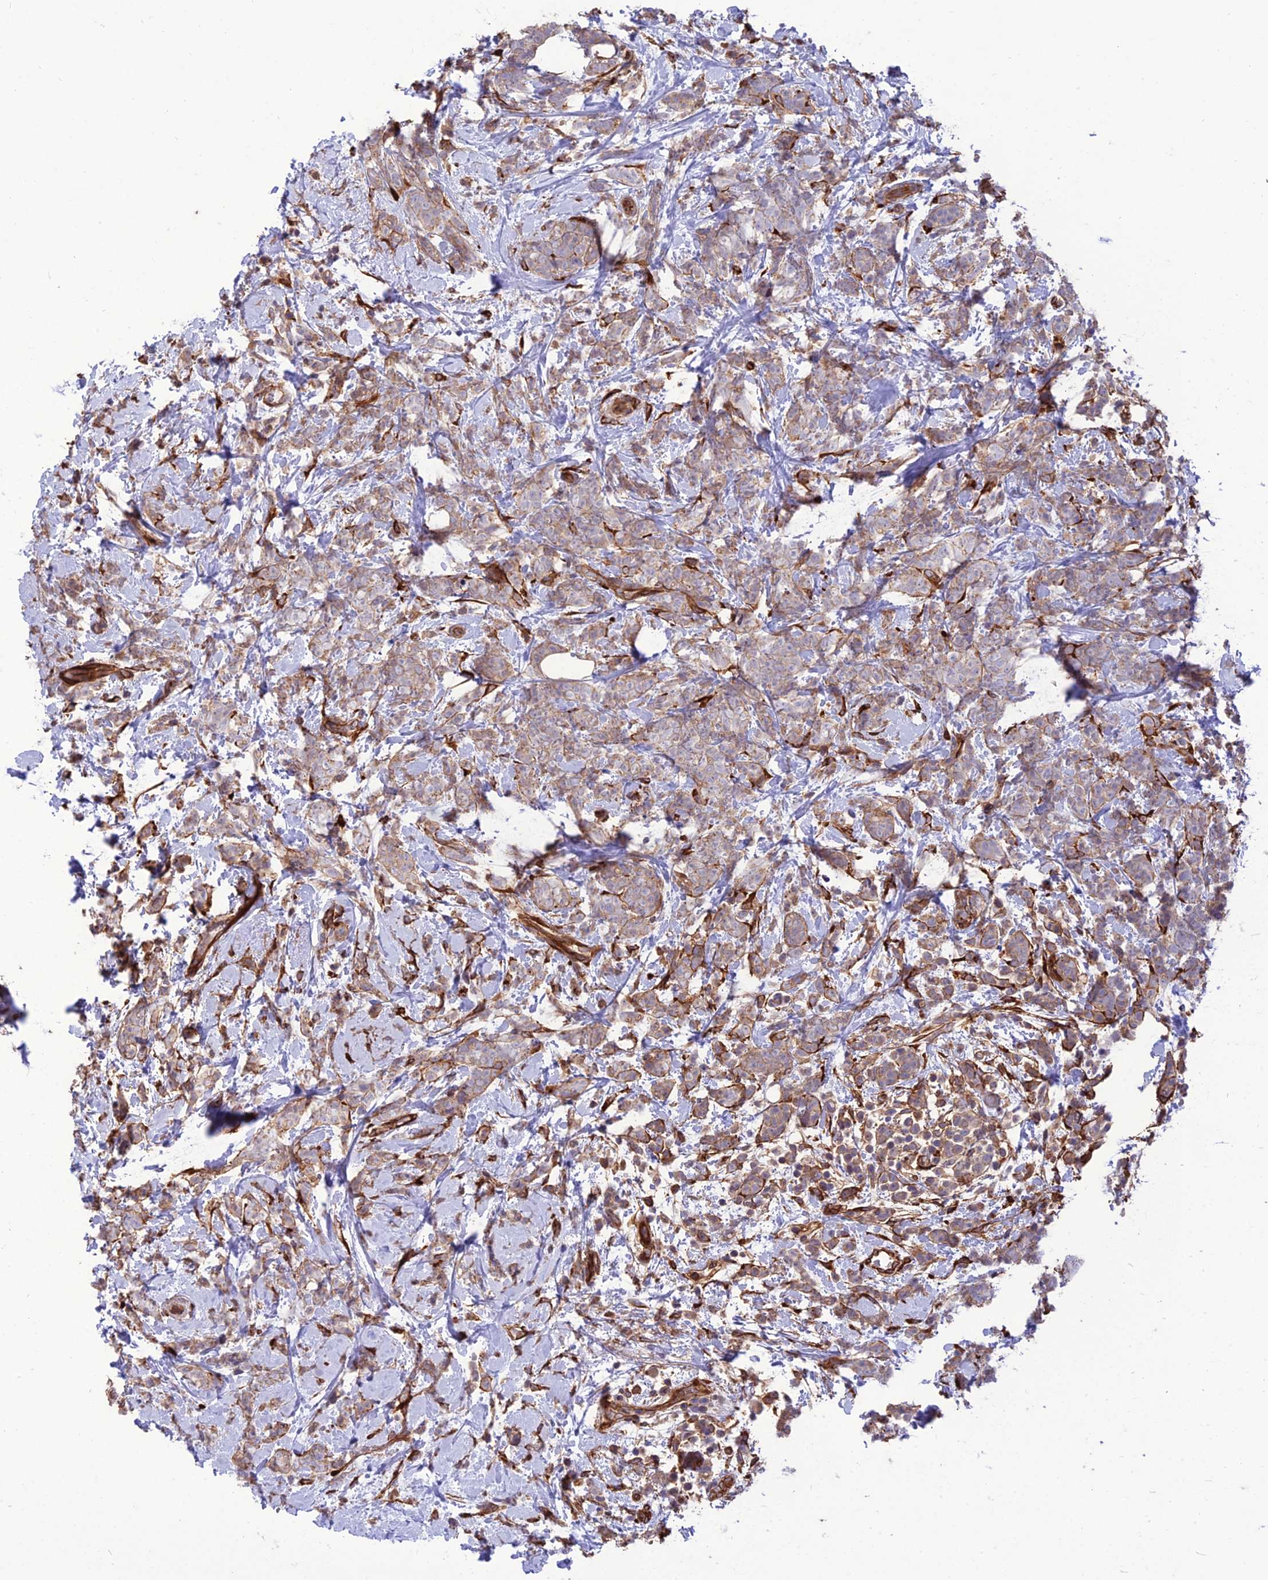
{"staining": {"intensity": "weak", "quantity": ">75%", "location": "cytoplasmic/membranous"}, "tissue": "breast cancer", "cell_type": "Tumor cells", "image_type": "cancer", "snomed": [{"axis": "morphology", "description": "Lobular carcinoma"}, {"axis": "topography", "description": "Breast"}], "caption": "High-power microscopy captured an immunohistochemistry histopathology image of lobular carcinoma (breast), revealing weak cytoplasmic/membranous expression in approximately >75% of tumor cells.", "gene": "CRTAP", "patient": {"sex": "female", "age": 58}}